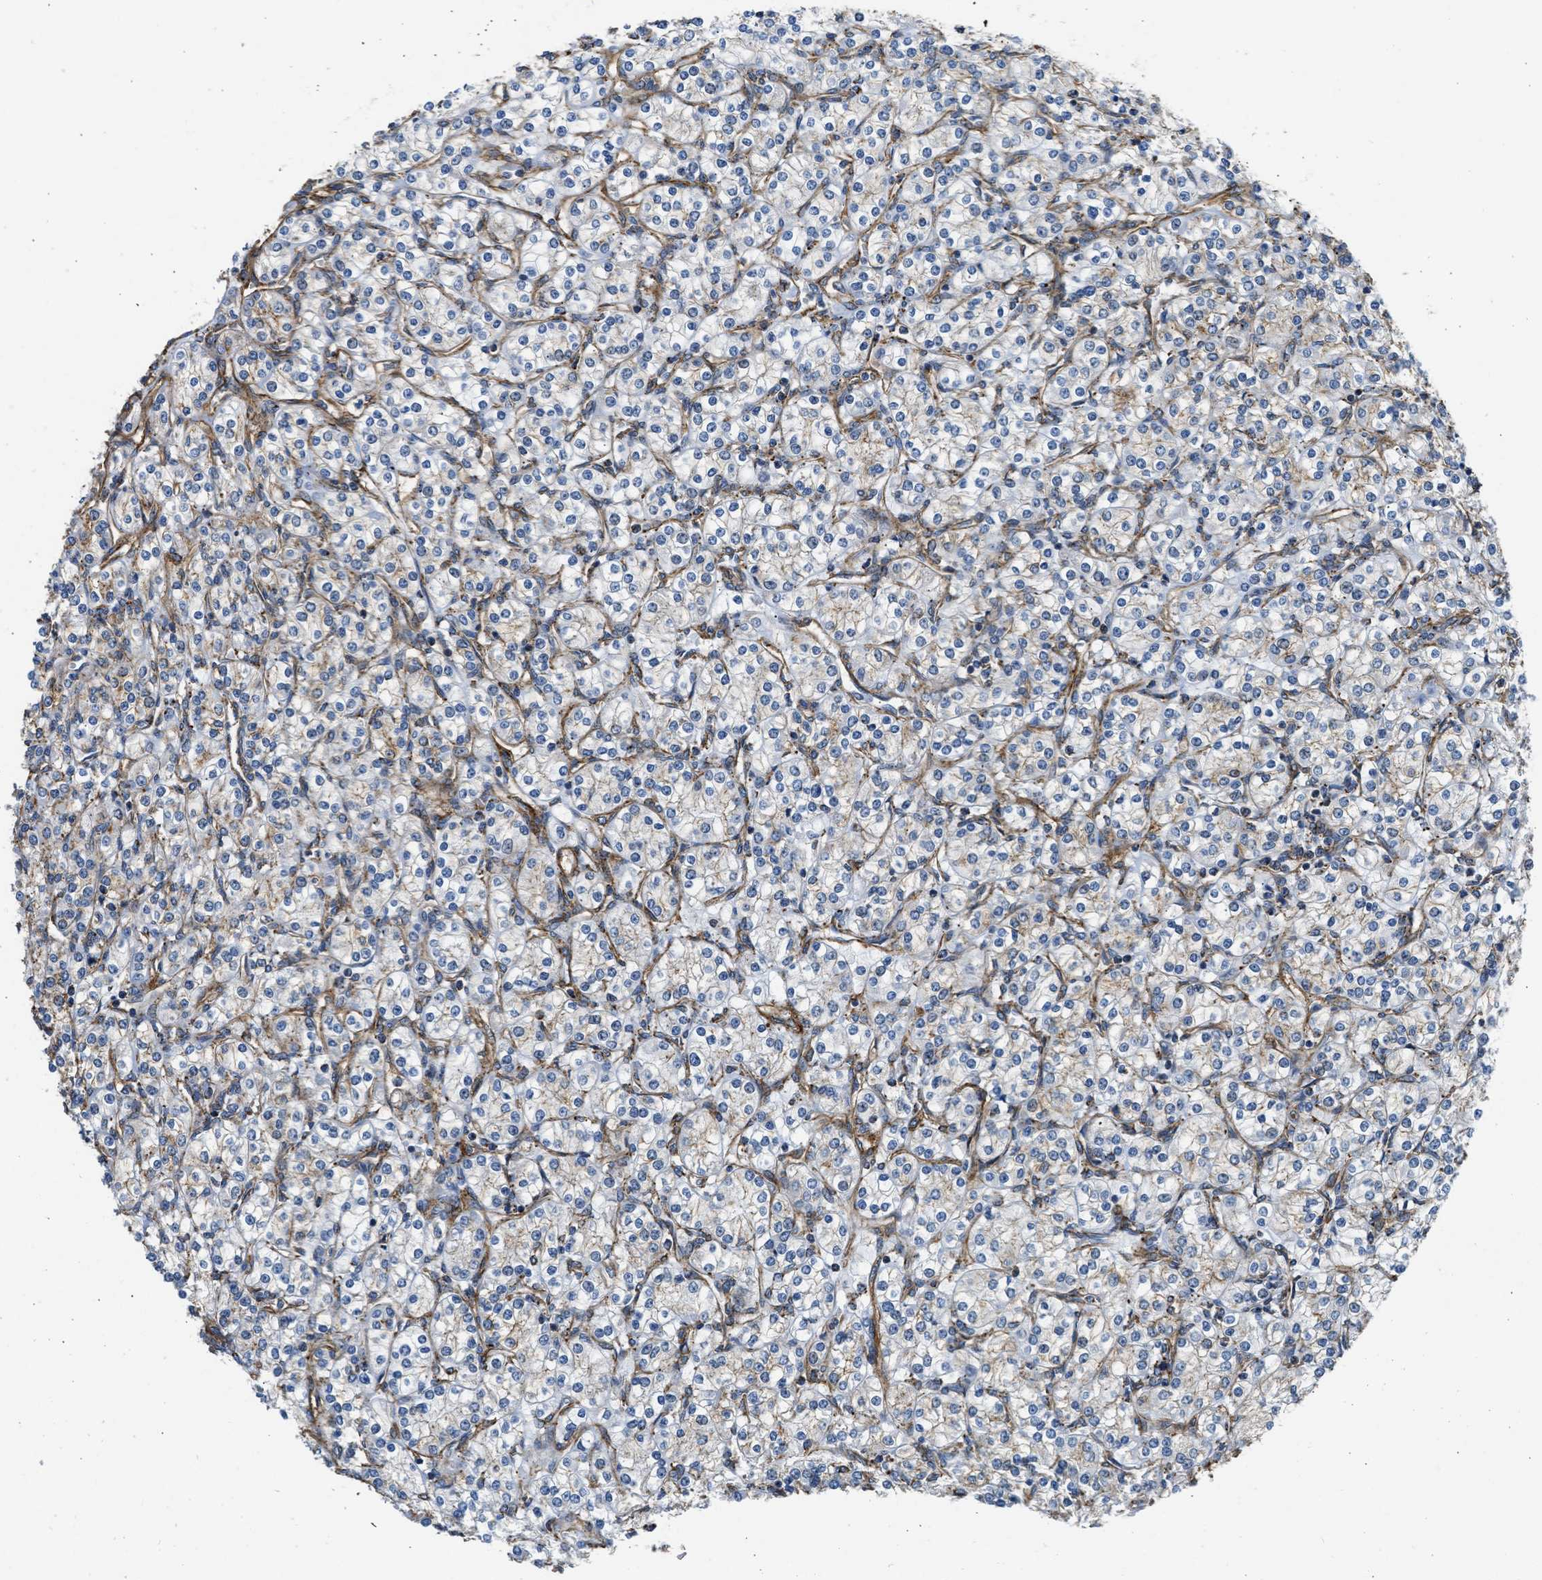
{"staining": {"intensity": "weak", "quantity": "<25%", "location": "cytoplasmic/membranous"}, "tissue": "renal cancer", "cell_type": "Tumor cells", "image_type": "cancer", "snomed": [{"axis": "morphology", "description": "Adenocarcinoma, NOS"}, {"axis": "topography", "description": "Kidney"}], "caption": "Tumor cells are negative for protein expression in human renal cancer.", "gene": "SEPTIN2", "patient": {"sex": "male", "age": 77}}